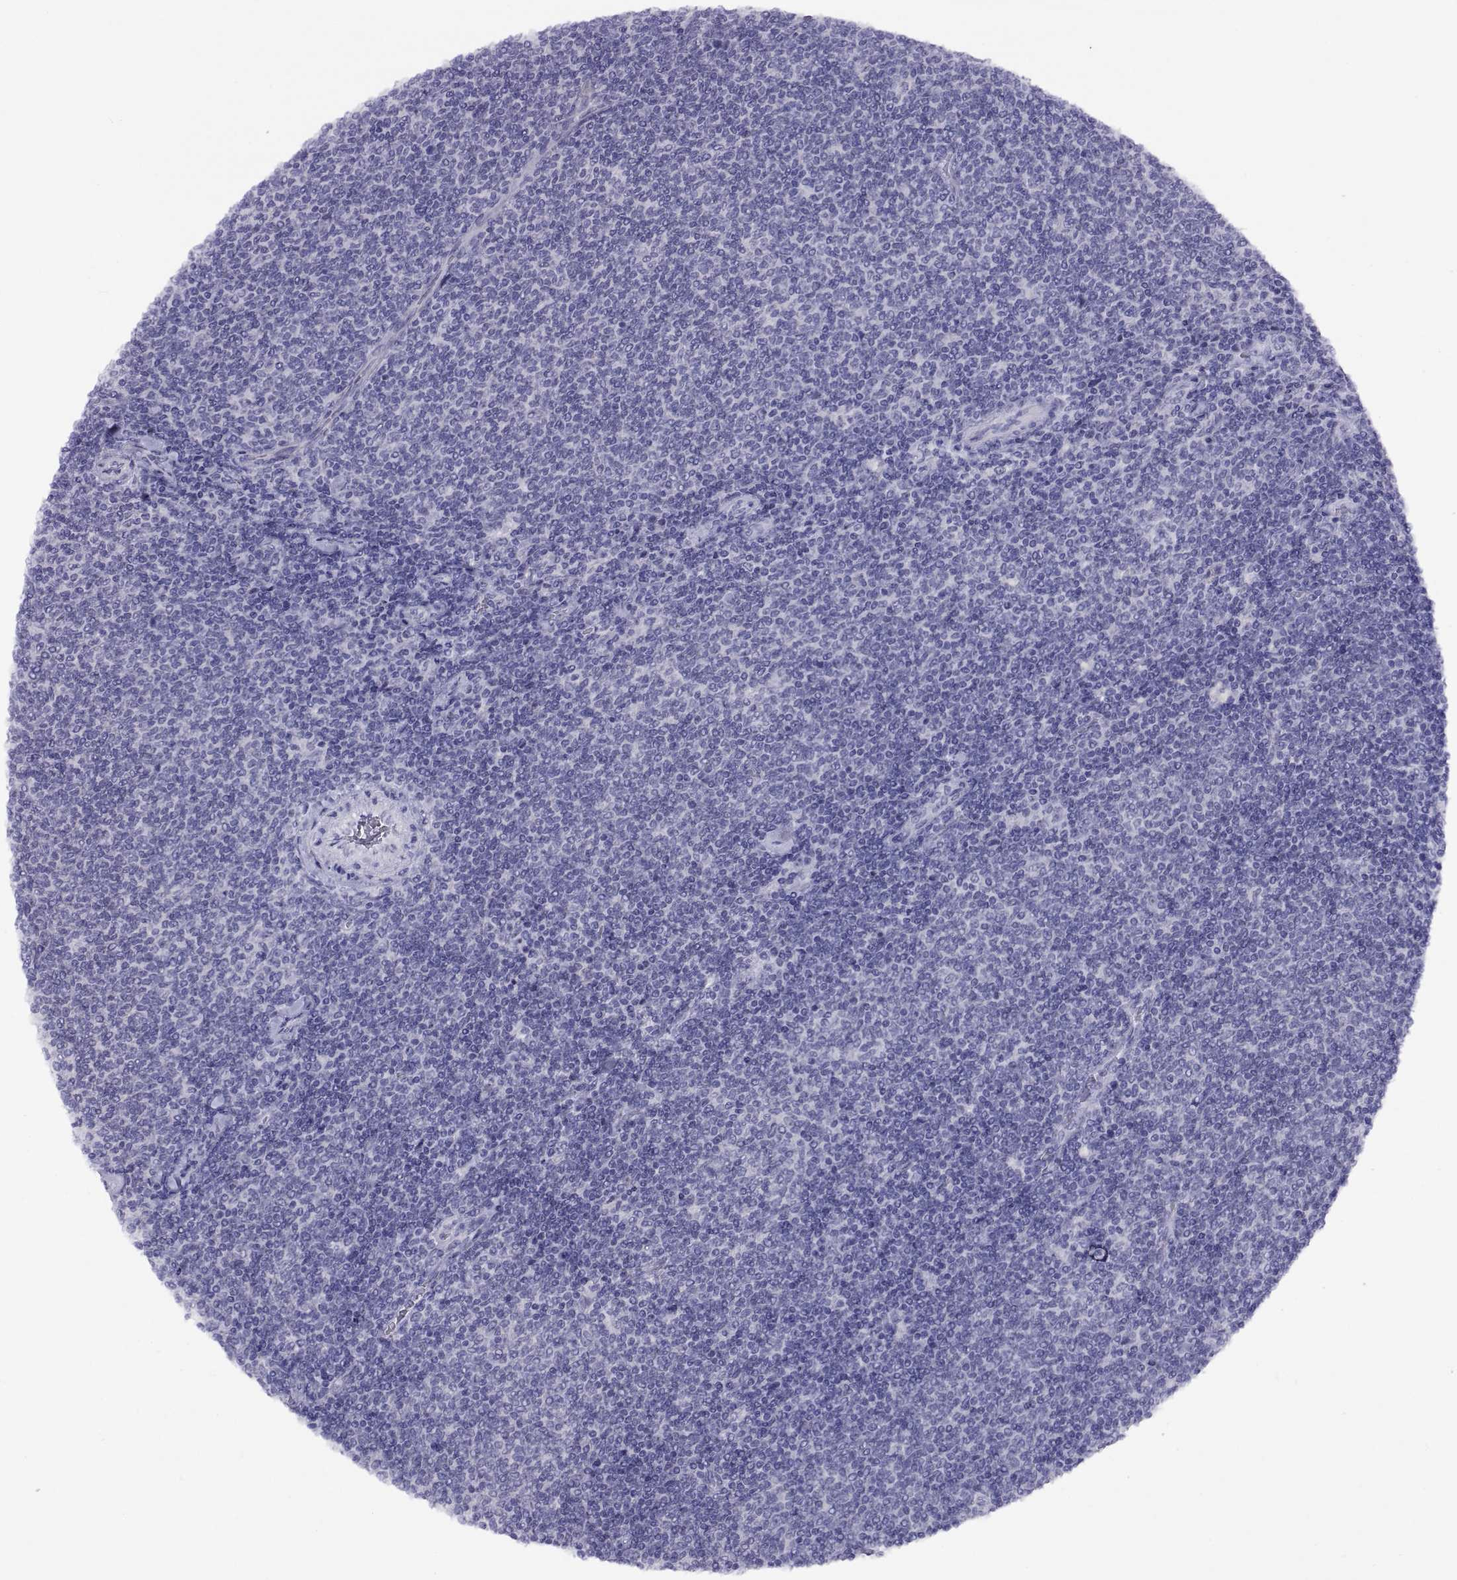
{"staining": {"intensity": "negative", "quantity": "none", "location": "none"}, "tissue": "lymphoma", "cell_type": "Tumor cells", "image_type": "cancer", "snomed": [{"axis": "morphology", "description": "Malignant lymphoma, non-Hodgkin's type, Low grade"}, {"axis": "topography", "description": "Lymph node"}], "caption": "This is an immunohistochemistry histopathology image of human malignant lymphoma, non-Hodgkin's type (low-grade). There is no staining in tumor cells.", "gene": "VSX2", "patient": {"sex": "male", "age": 52}}